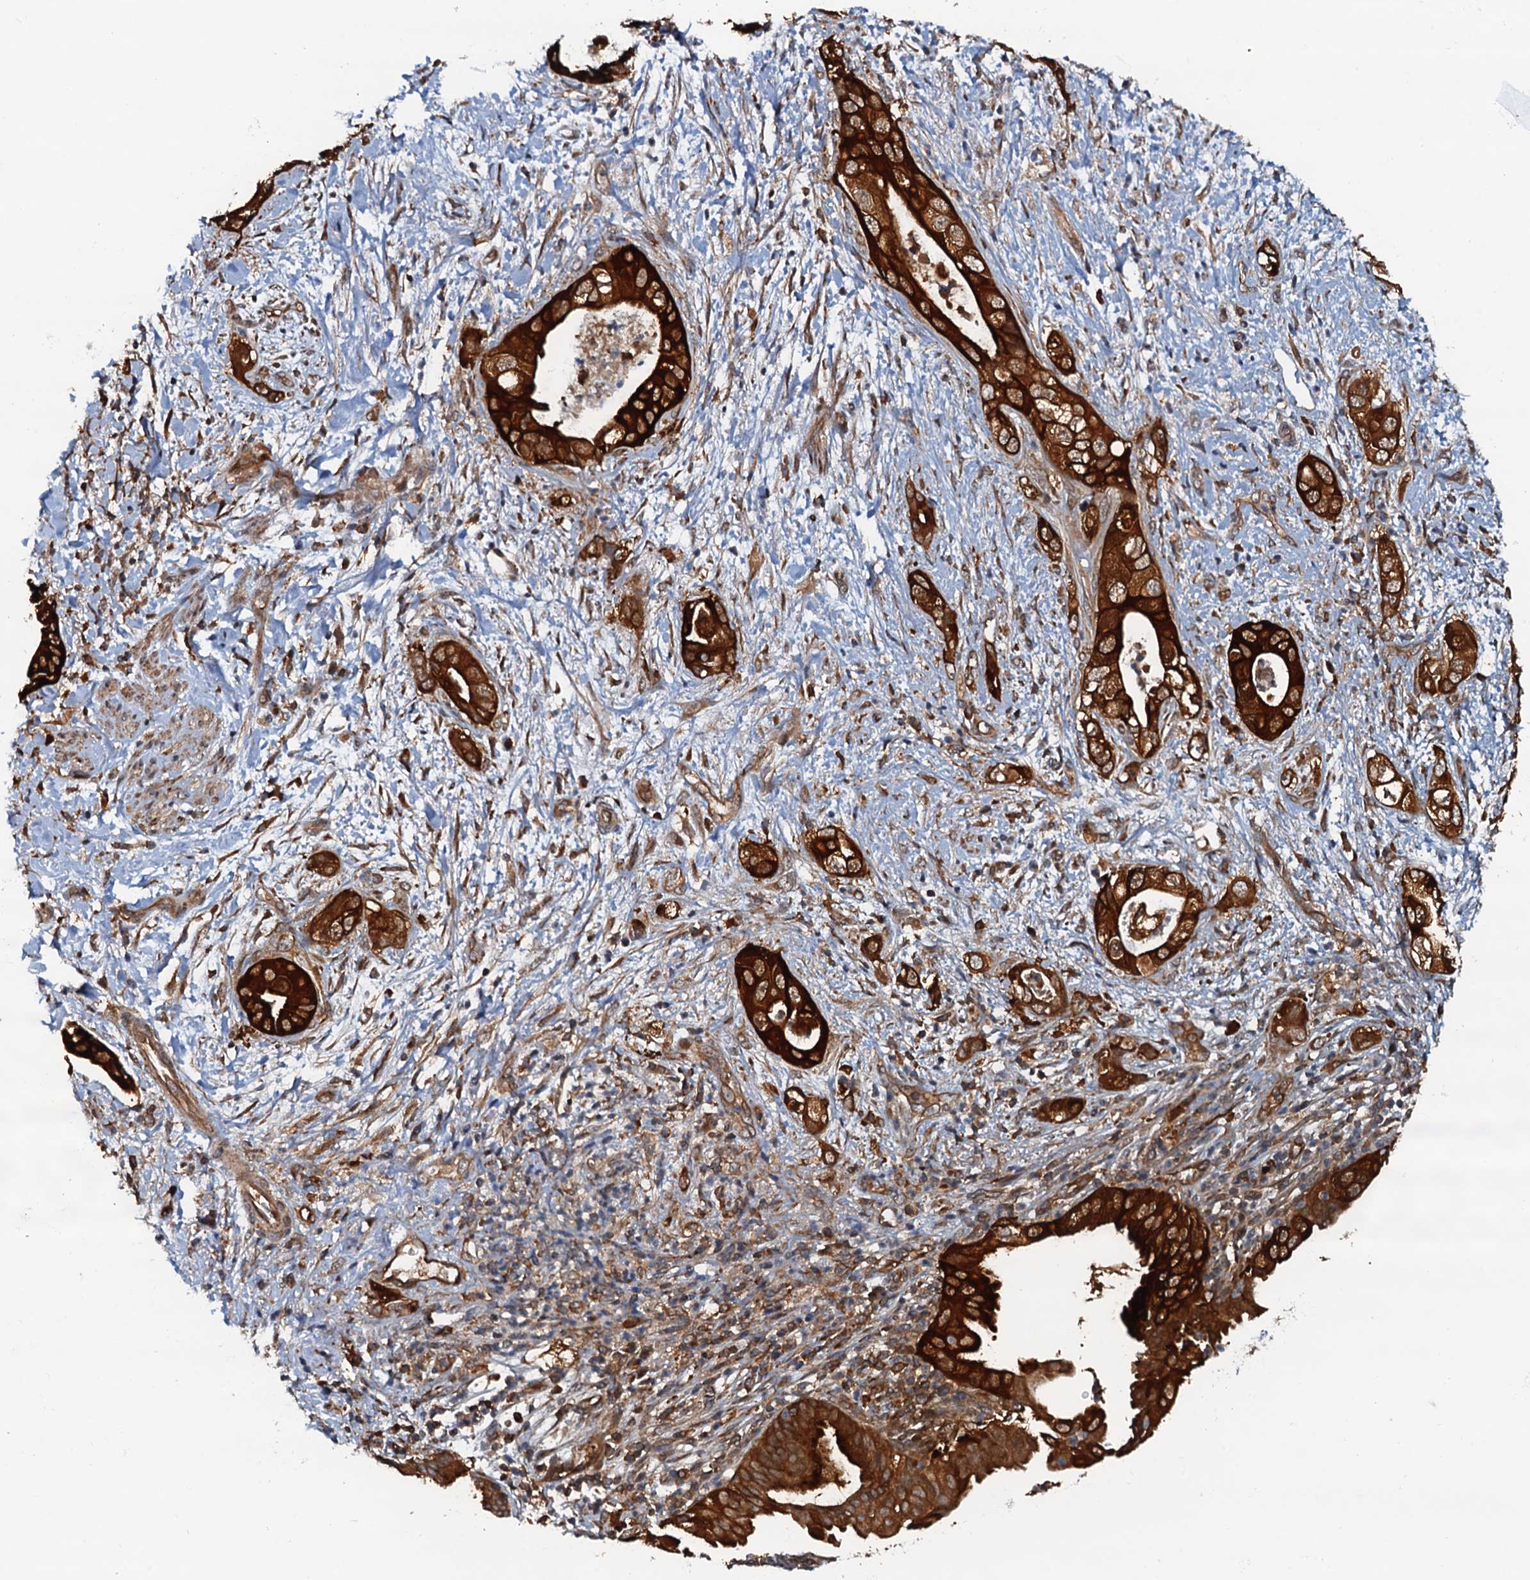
{"staining": {"intensity": "strong", "quantity": ">75%", "location": "cytoplasmic/membranous"}, "tissue": "pancreatic cancer", "cell_type": "Tumor cells", "image_type": "cancer", "snomed": [{"axis": "morphology", "description": "Adenocarcinoma, NOS"}, {"axis": "topography", "description": "Pancreas"}], "caption": "This is a histology image of IHC staining of adenocarcinoma (pancreatic), which shows strong positivity in the cytoplasmic/membranous of tumor cells.", "gene": "AAGAB", "patient": {"sex": "female", "age": 78}}